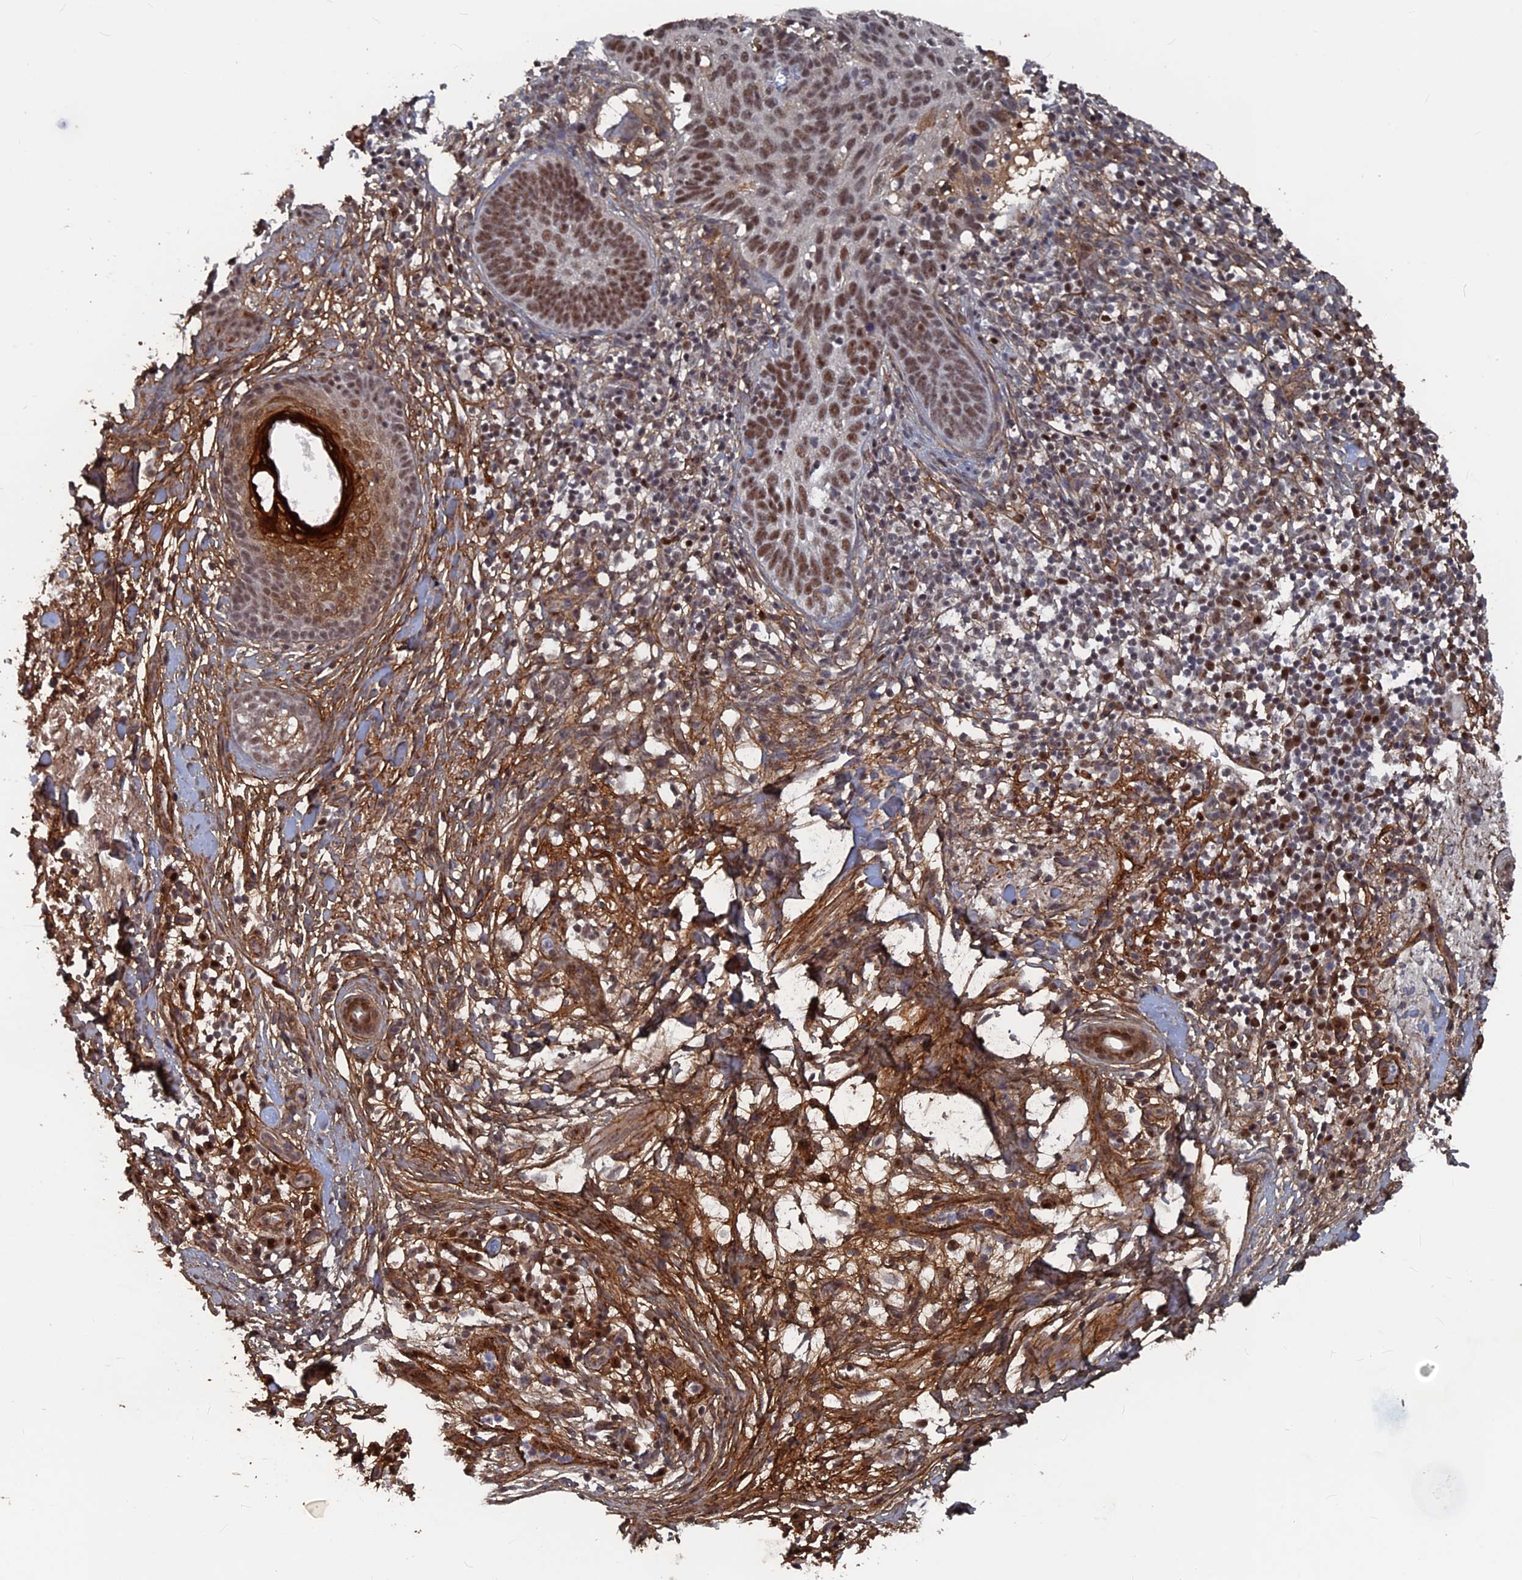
{"staining": {"intensity": "moderate", "quantity": ">75%", "location": "nuclear"}, "tissue": "skin cancer", "cell_type": "Tumor cells", "image_type": "cancer", "snomed": [{"axis": "morphology", "description": "Basal cell carcinoma"}, {"axis": "topography", "description": "Skin"}], "caption": "High-magnification brightfield microscopy of skin basal cell carcinoma stained with DAB (3,3'-diaminobenzidine) (brown) and counterstained with hematoxylin (blue). tumor cells exhibit moderate nuclear staining is seen in about>75% of cells.", "gene": "SH3D21", "patient": {"sex": "male", "age": 85}}